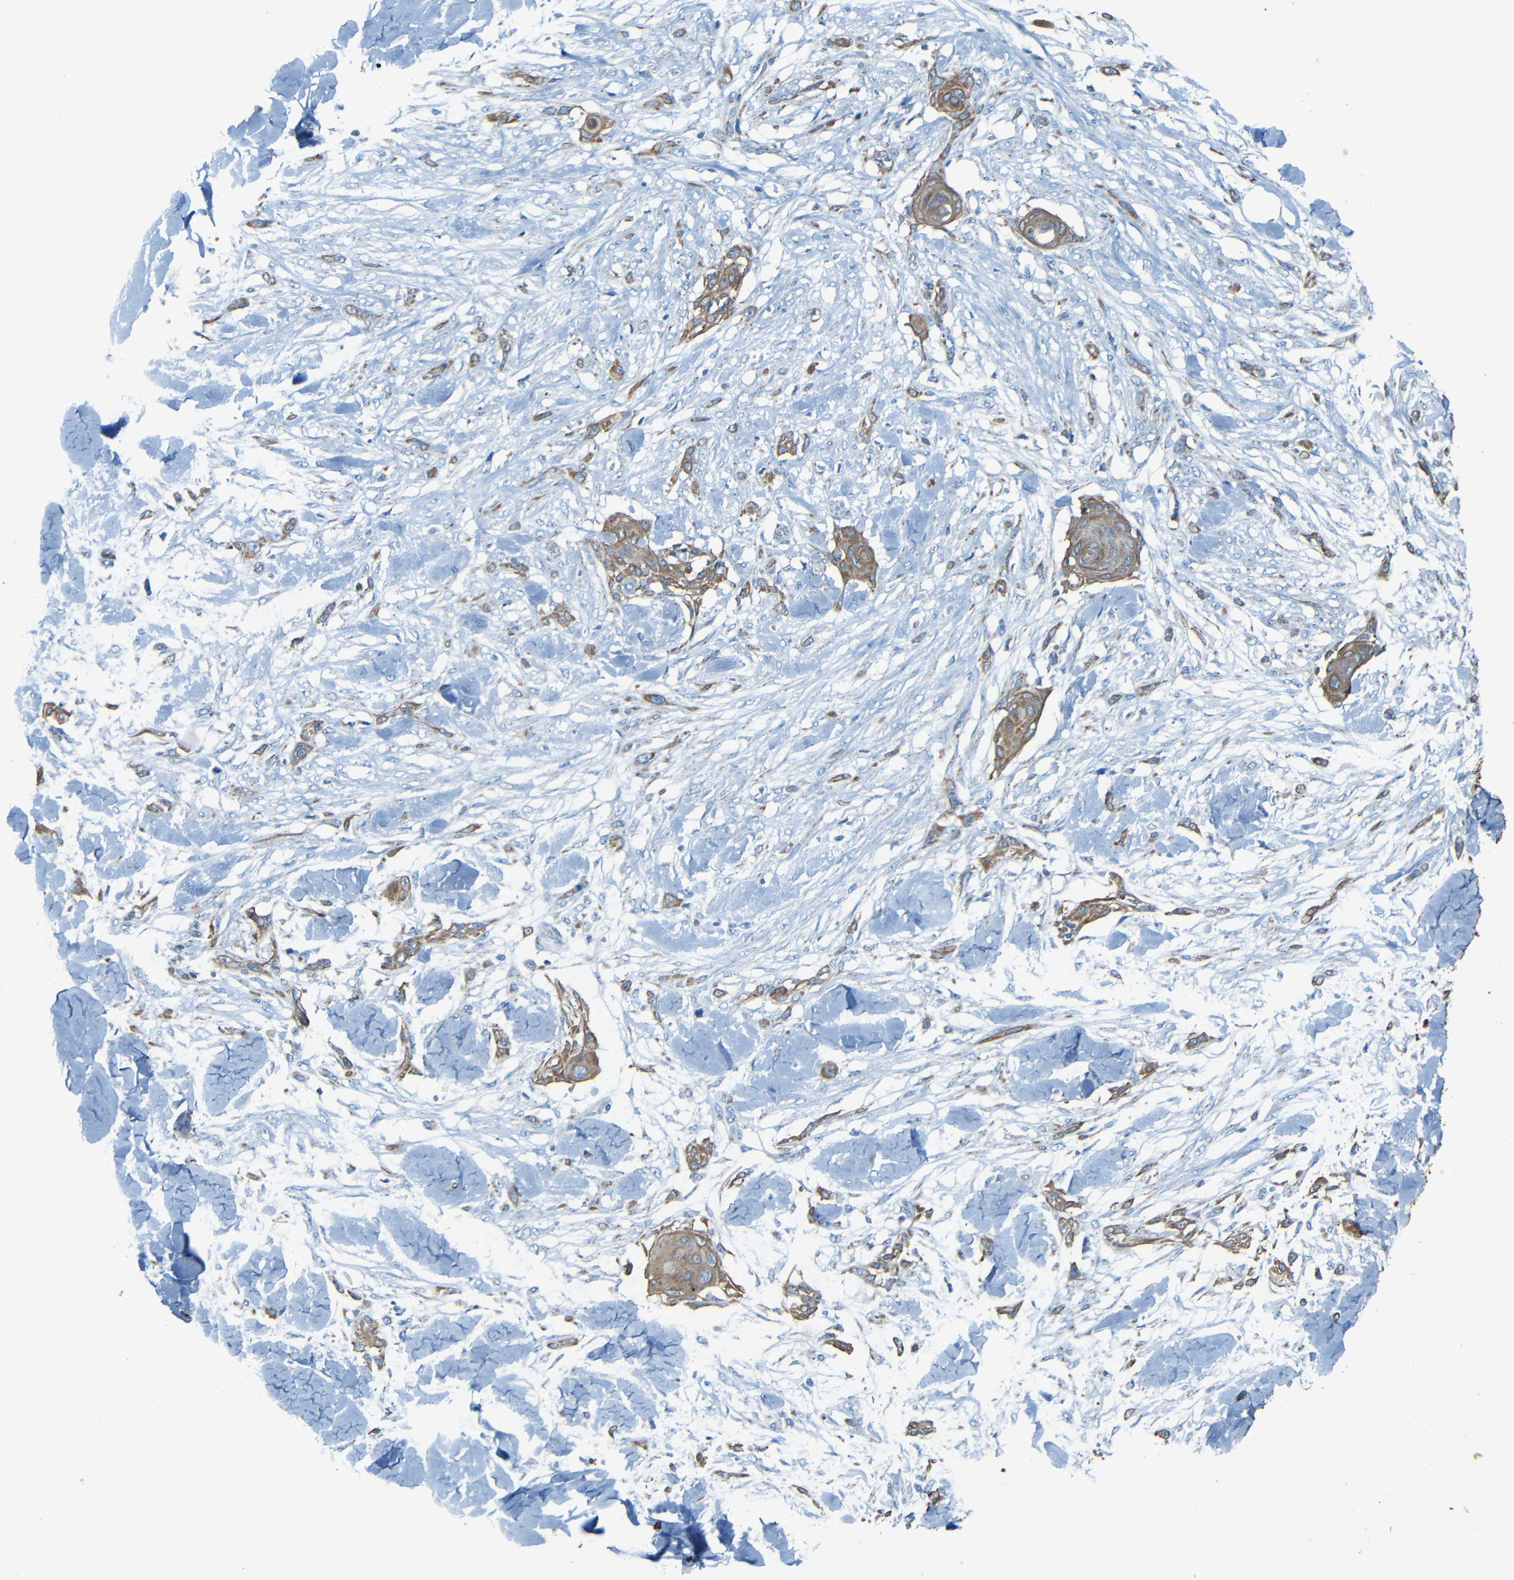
{"staining": {"intensity": "moderate", "quantity": ">75%", "location": "cytoplasmic/membranous"}, "tissue": "skin cancer", "cell_type": "Tumor cells", "image_type": "cancer", "snomed": [{"axis": "morphology", "description": "Squamous cell carcinoma, NOS"}, {"axis": "topography", "description": "Skin"}], "caption": "Immunohistochemical staining of squamous cell carcinoma (skin) reveals medium levels of moderate cytoplasmic/membranous protein expression in approximately >75% of tumor cells.", "gene": "WSCD2", "patient": {"sex": "female", "age": 59}}